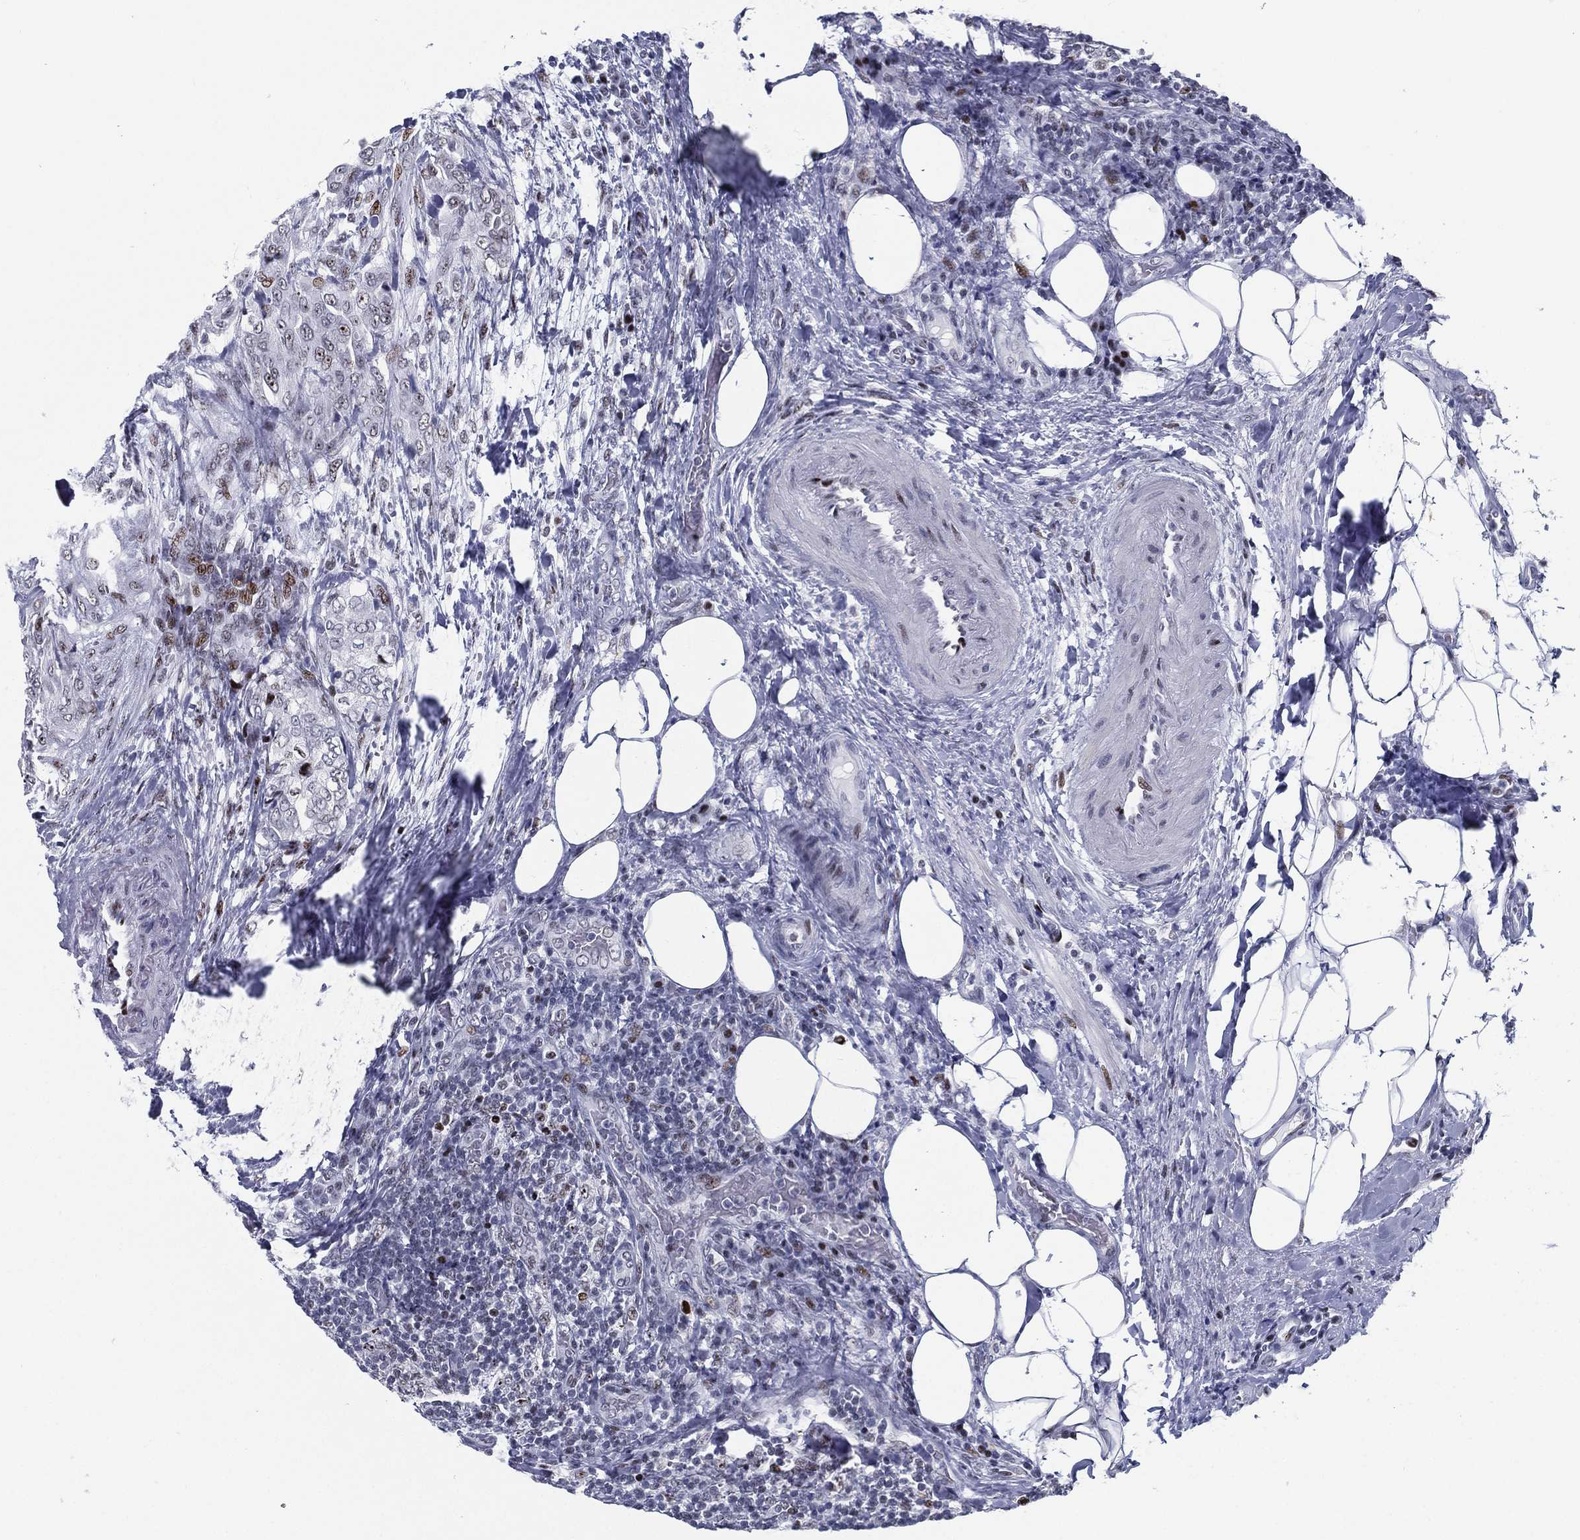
{"staining": {"intensity": "moderate", "quantity": "<25%", "location": "nuclear"}, "tissue": "thyroid cancer", "cell_type": "Tumor cells", "image_type": "cancer", "snomed": [{"axis": "morphology", "description": "Papillary adenocarcinoma, NOS"}, {"axis": "topography", "description": "Thyroid gland"}], "caption": "A brown stain shows moderate nuclear positivity of a protein in thyroid cancer tumor cells. The protein is stained brown, and the nuclei are stained in blue (DAB IHC with brightfield microscopy, high magnification).", "gene": "CYB561D2", "patient": {"sex": "male", "age": 61}}